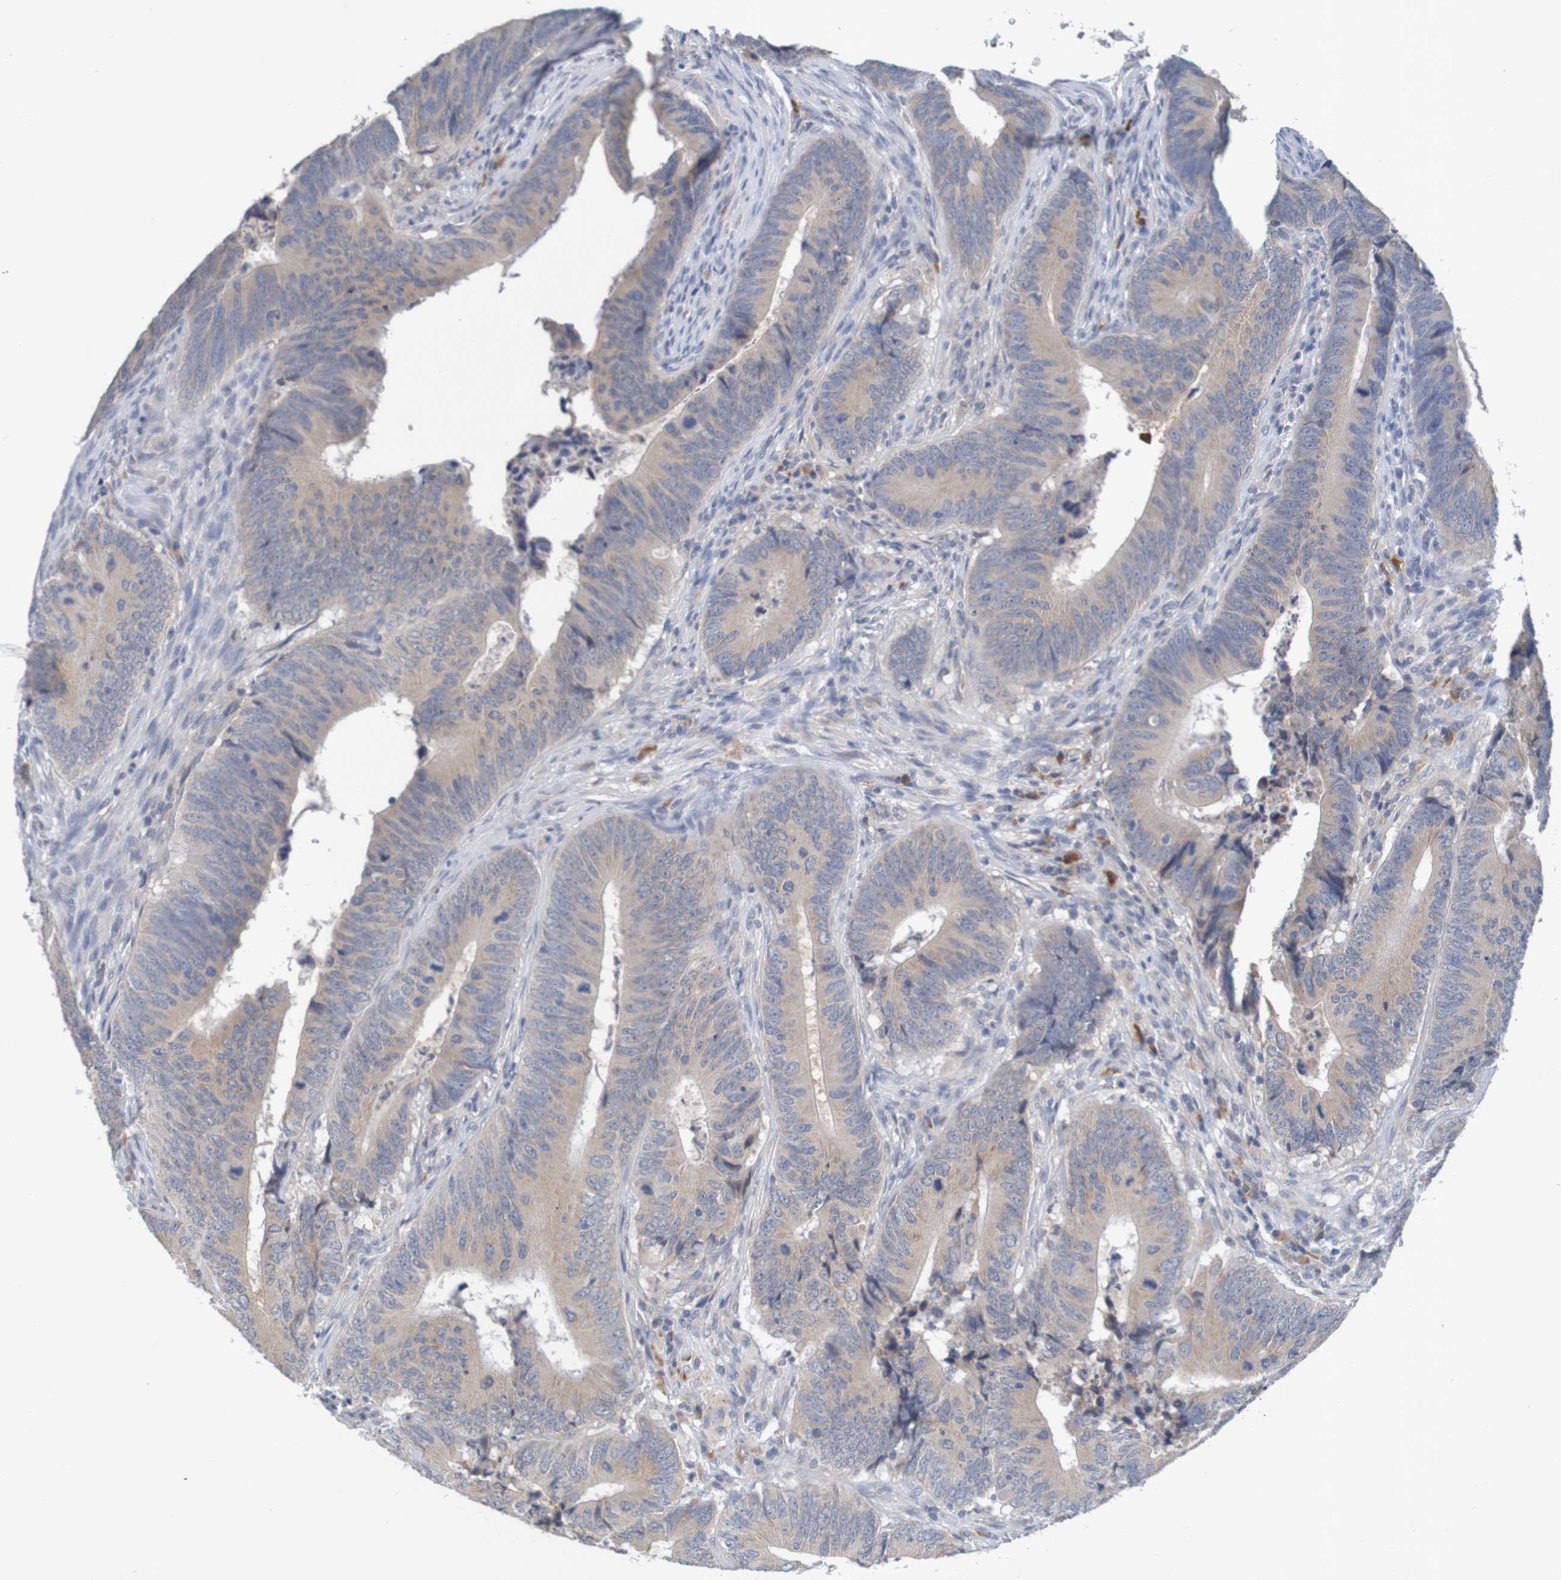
{"staining": {"intensity": "weak", "quantity": ">75%", "location": "cytoplasmic/membranous"}, "tissue": "colorectal cancer", "cell_type": "Tumor cells", "image_type": "cancer", "snomed": [{"axis": "morphology", "description": "Normal tissue, NOS"}, {"axis": "morphology", "description": "Adenocarcinoma, NOS"}, {"axis": "topography", "description": "Colon"}], "caption": "A brown stain shows weak cytoplasmic/membranous expression of a protein in human adenocarcinoma (colorectal) tumor cells. (brown staining indicates protein expression, while blue staining denotes nuclei).", "gene": "LTA", "patient": {"sex": "male", "age": 56}}